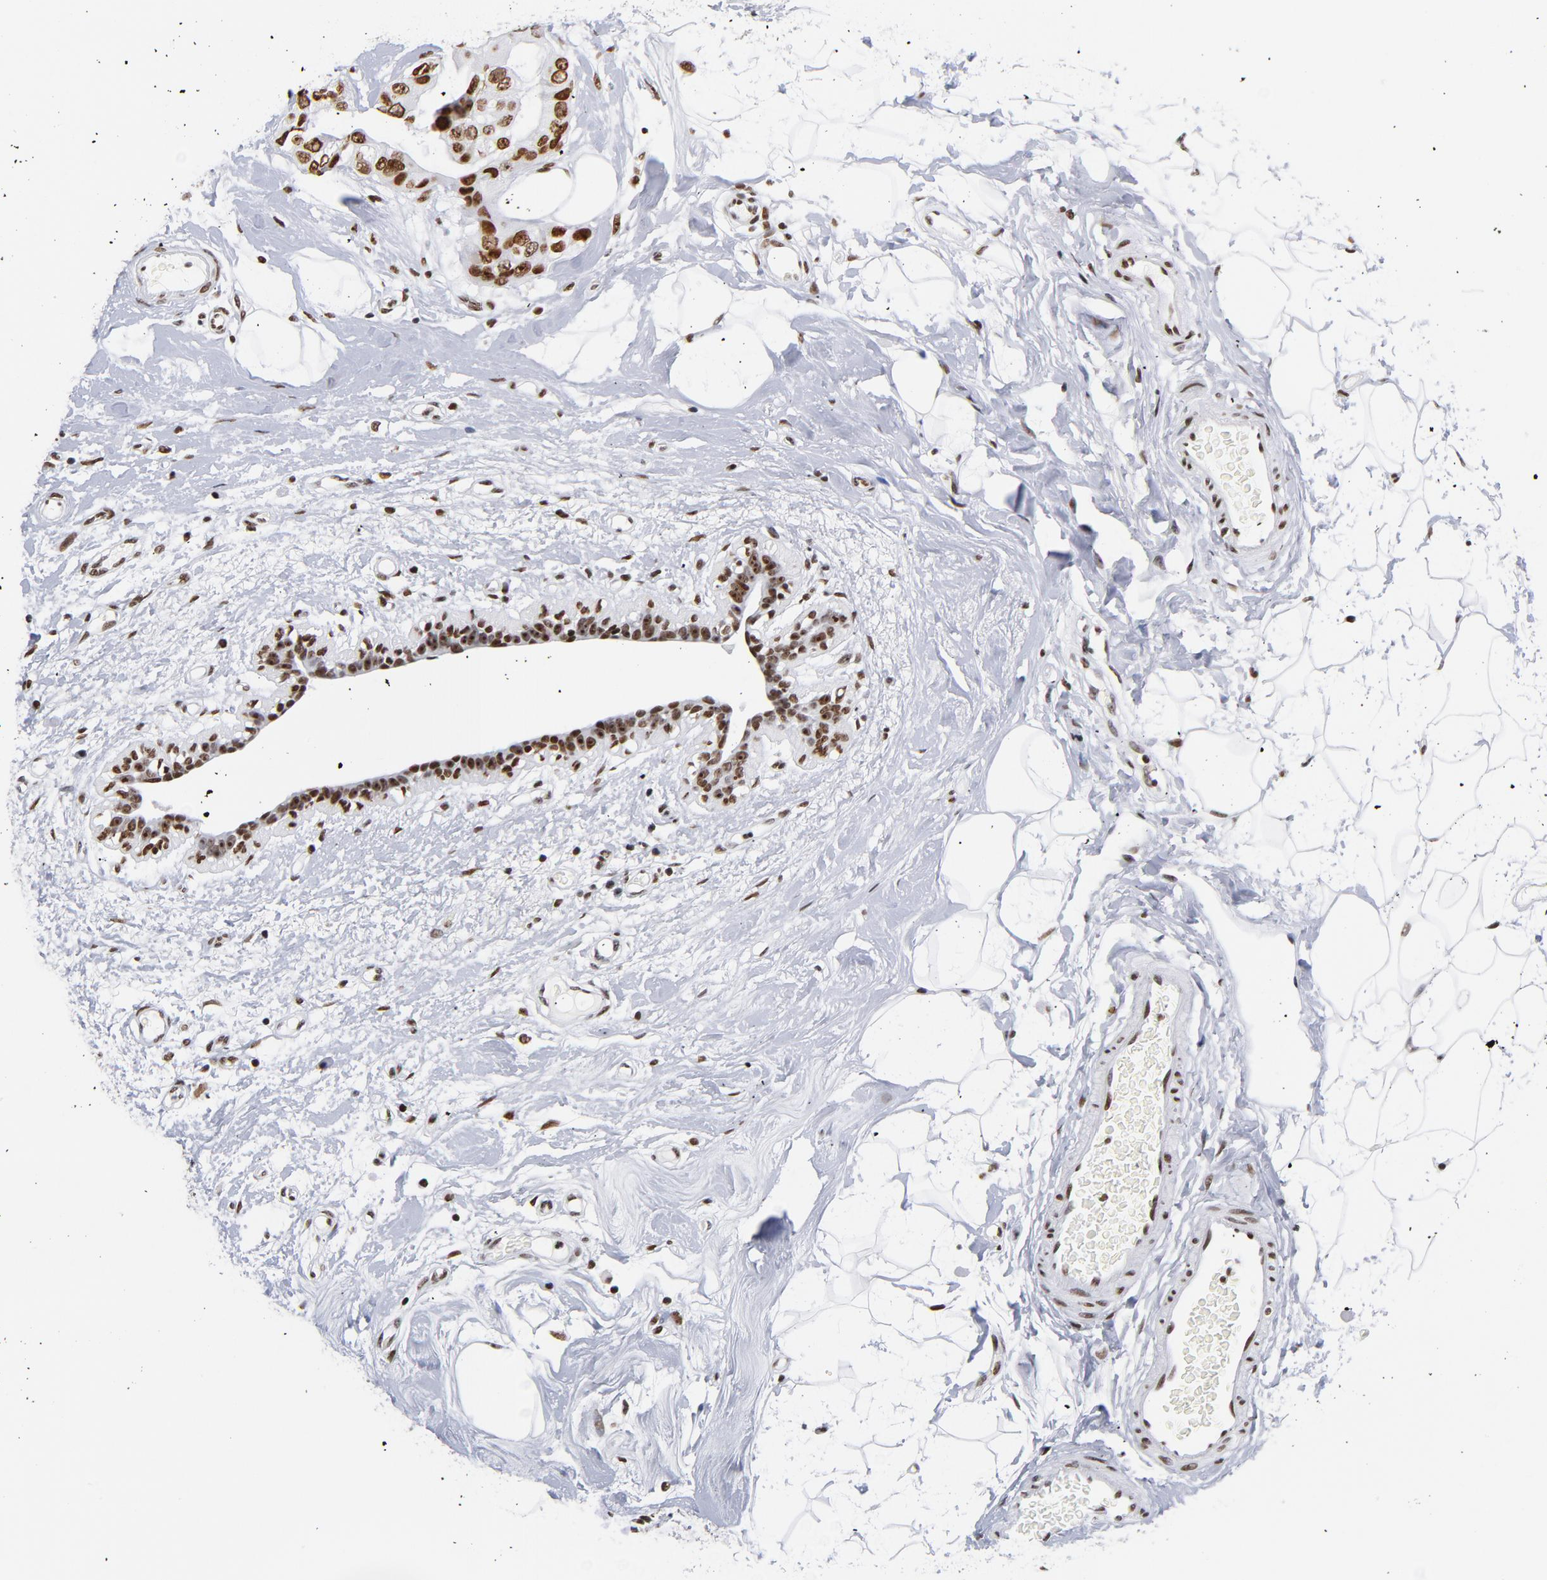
{"staining": {"intensity": "moderate", "quantity": ">75%", "location": "nuclear"}, "tissue": "breast cancer", "cell_type": "Tumor cells", "image_type": "cancer", "snomed": [{"axis": "morphology", "description": "Duct carcinoma"}, {"axis": "topography", "description": "Breast"}], "caption": "There is medium levels of moderate nuclear positivity in tumor cells of intraductal carcinoma (breast), as demonstrated by immunohistochemical staining (brown color).", "gene": "TOP2B", "patient": {"sex": "female", "age": 40}}